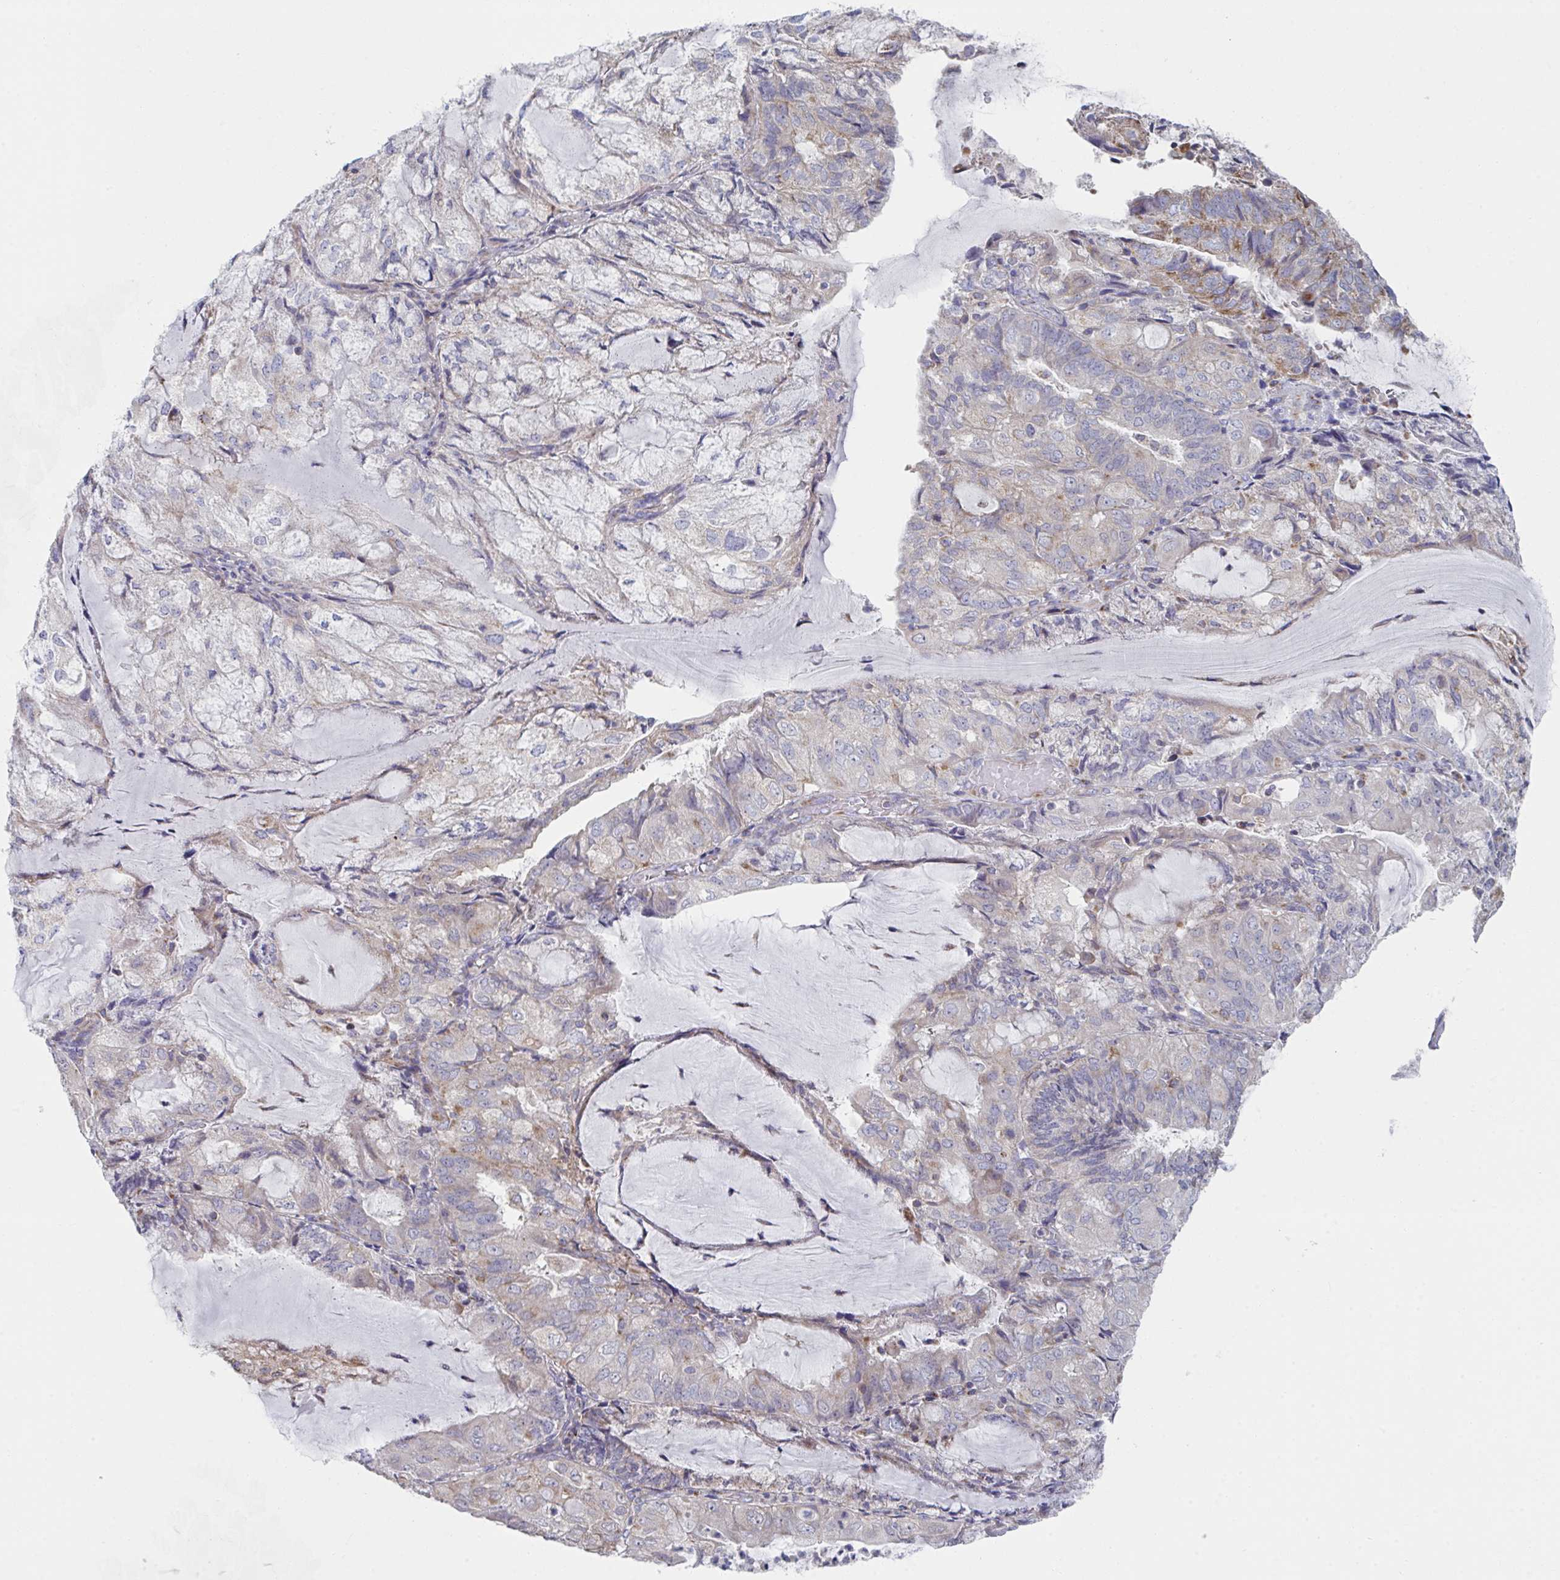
{"staining": {"intensity": "weak", "quantity": "<25%", "location": "cytoplasmic/membranous"}, "tissue": "endometrial cancer", "cell_type": "Tumor cells", "image_type": "cancer", "snomed": [{"axis": "morphology", "description": "Adenocarcinoma, NOS"}, {"axis": "topography", "description": "Endometrium"}], "caption": "Immunohistochemical staining of human endometrial cancer displays no significant staining in tumor cells.", "gene": "NDUFA7", "patient": {"sex": "female", "age": 81}}